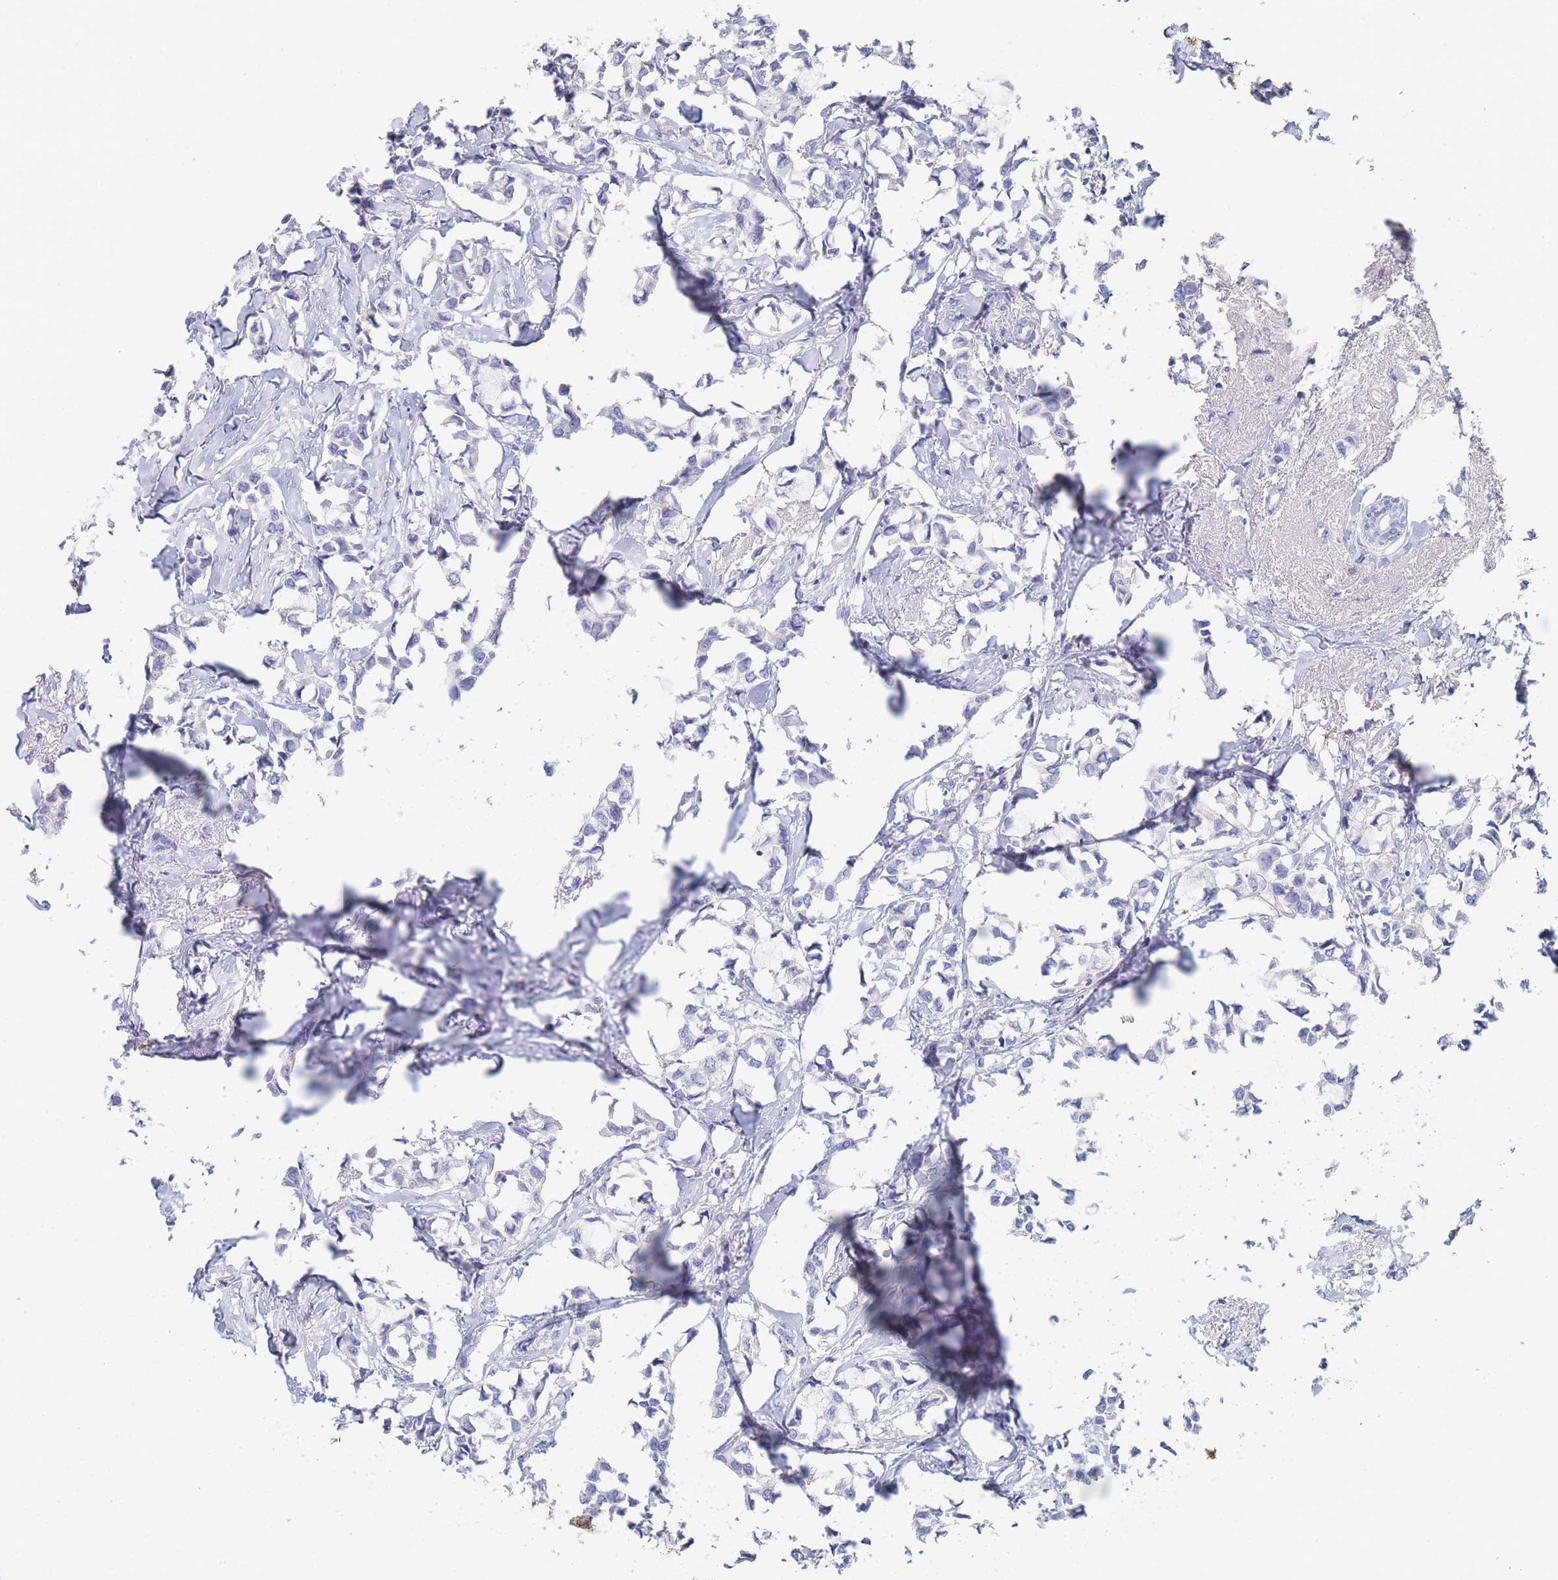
{"staining": {"intensity": "negative", "quantity": "none", "location": "none"}, "tissue": "breast cancer", "cell_type": "Tumor cells", "image_type": "cancer", "snomed": [{"axis": "morphology", "description": "Duct carcinoma"}, {"axis": "topography", "description": "Breast"}], "caption": "IHC of breast intraductal carcinoma shows no expression in tumor cells.", "gene": "SLC25A35", "patient": {"sex": "female", "age": 73}}